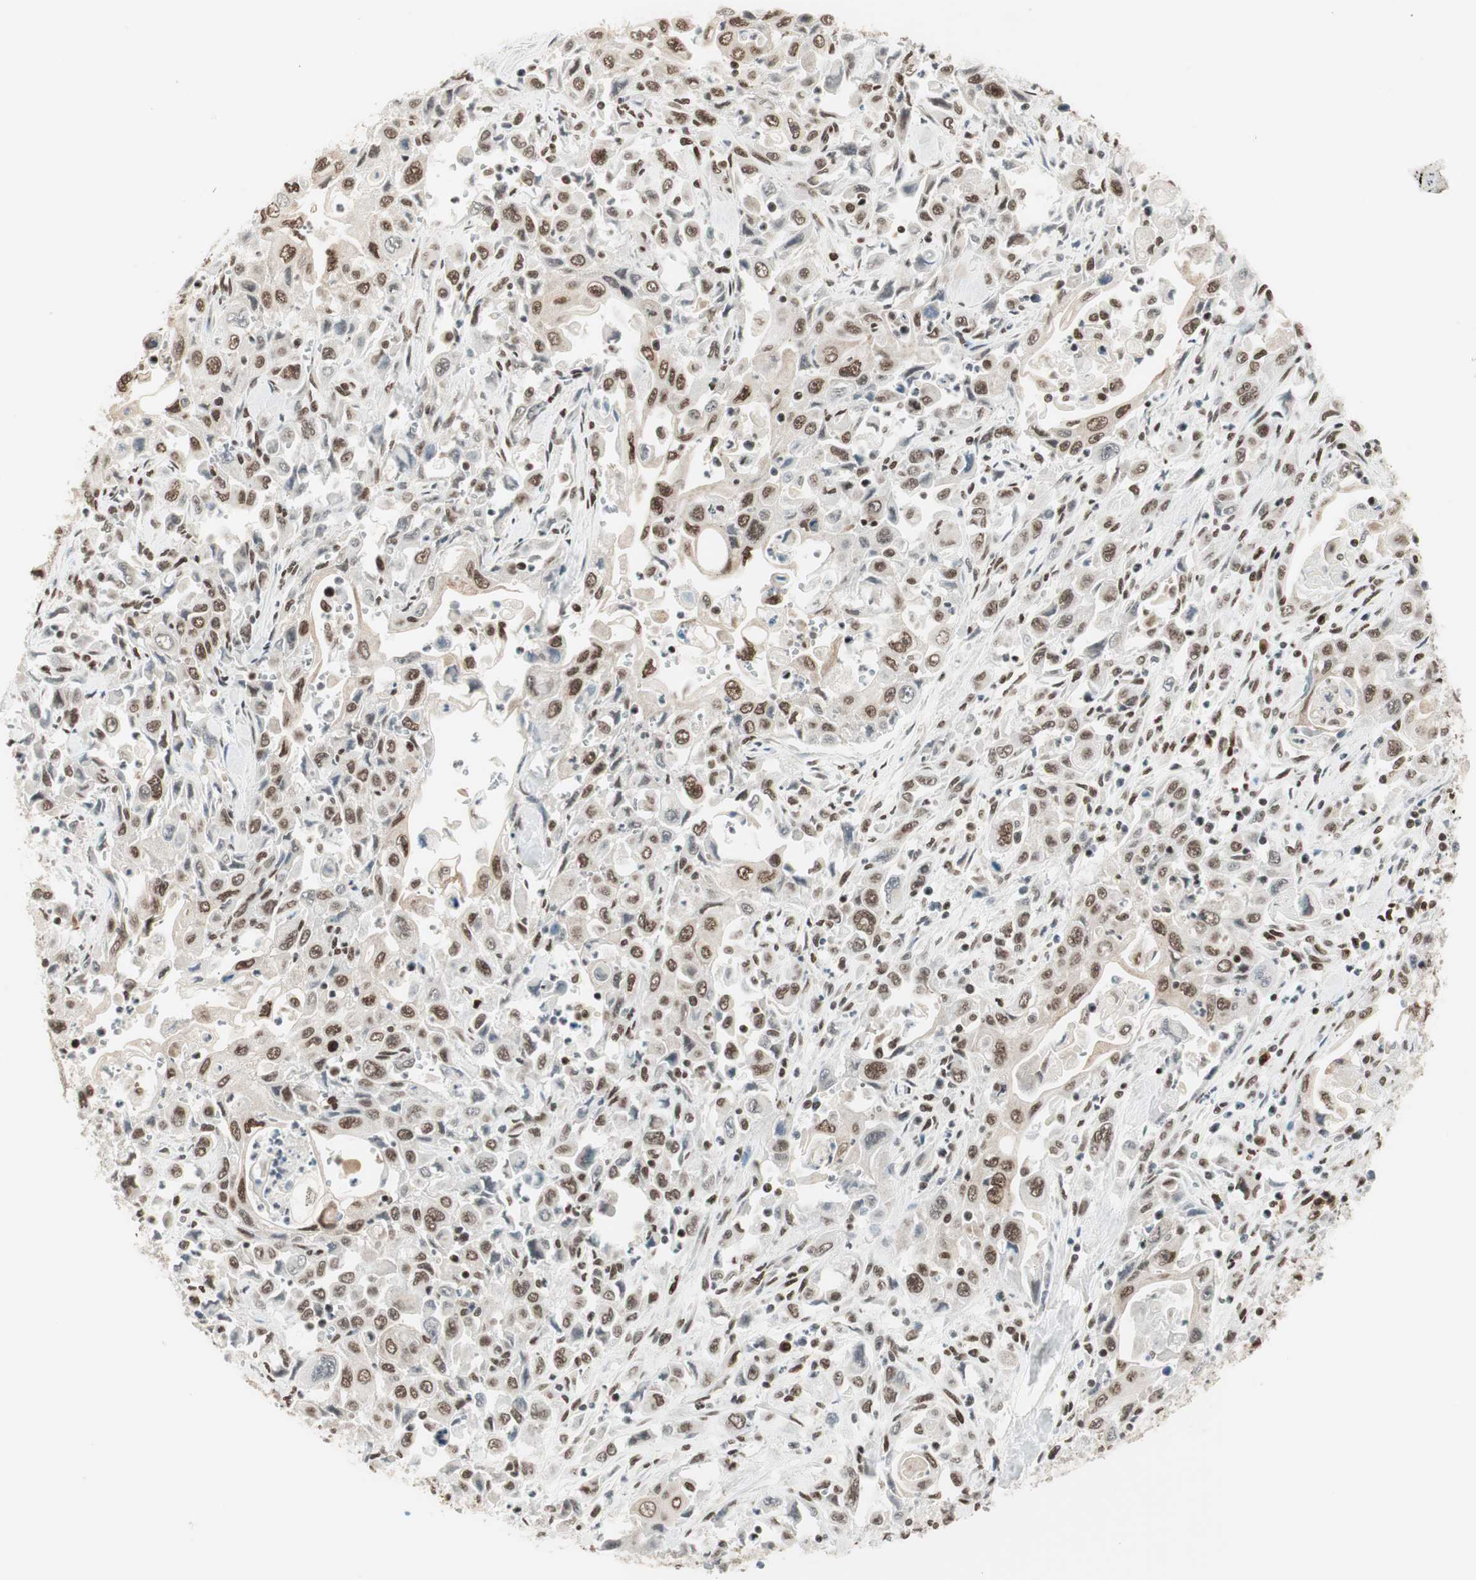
{"staining": {"intensity": "moderate", "quantity": "25%-75%", "location": "nuclear"}, "tissue": "pancreatic cancer", "cell_type": "Tumor cells", "image_type": "cancer", "snomed": [{"axis": "morphology", "description": "Adenocarcinoma, NOS"}, {"axis": "topography", "description": "Pancreas"}], "caption": "Pancreatic cancer (adenocarcinoma) tissue demonstrates moderate nuclear positivity in about 25%-75% of tumor cells (Stains: DAB (3,3'-diaminobenzidine) in brown, nuclei in blue, Microscopy: brightfield microscopy at high magnification).", "gene": "SMARCE1", "patient": {"sex": "male", "age": 70}}